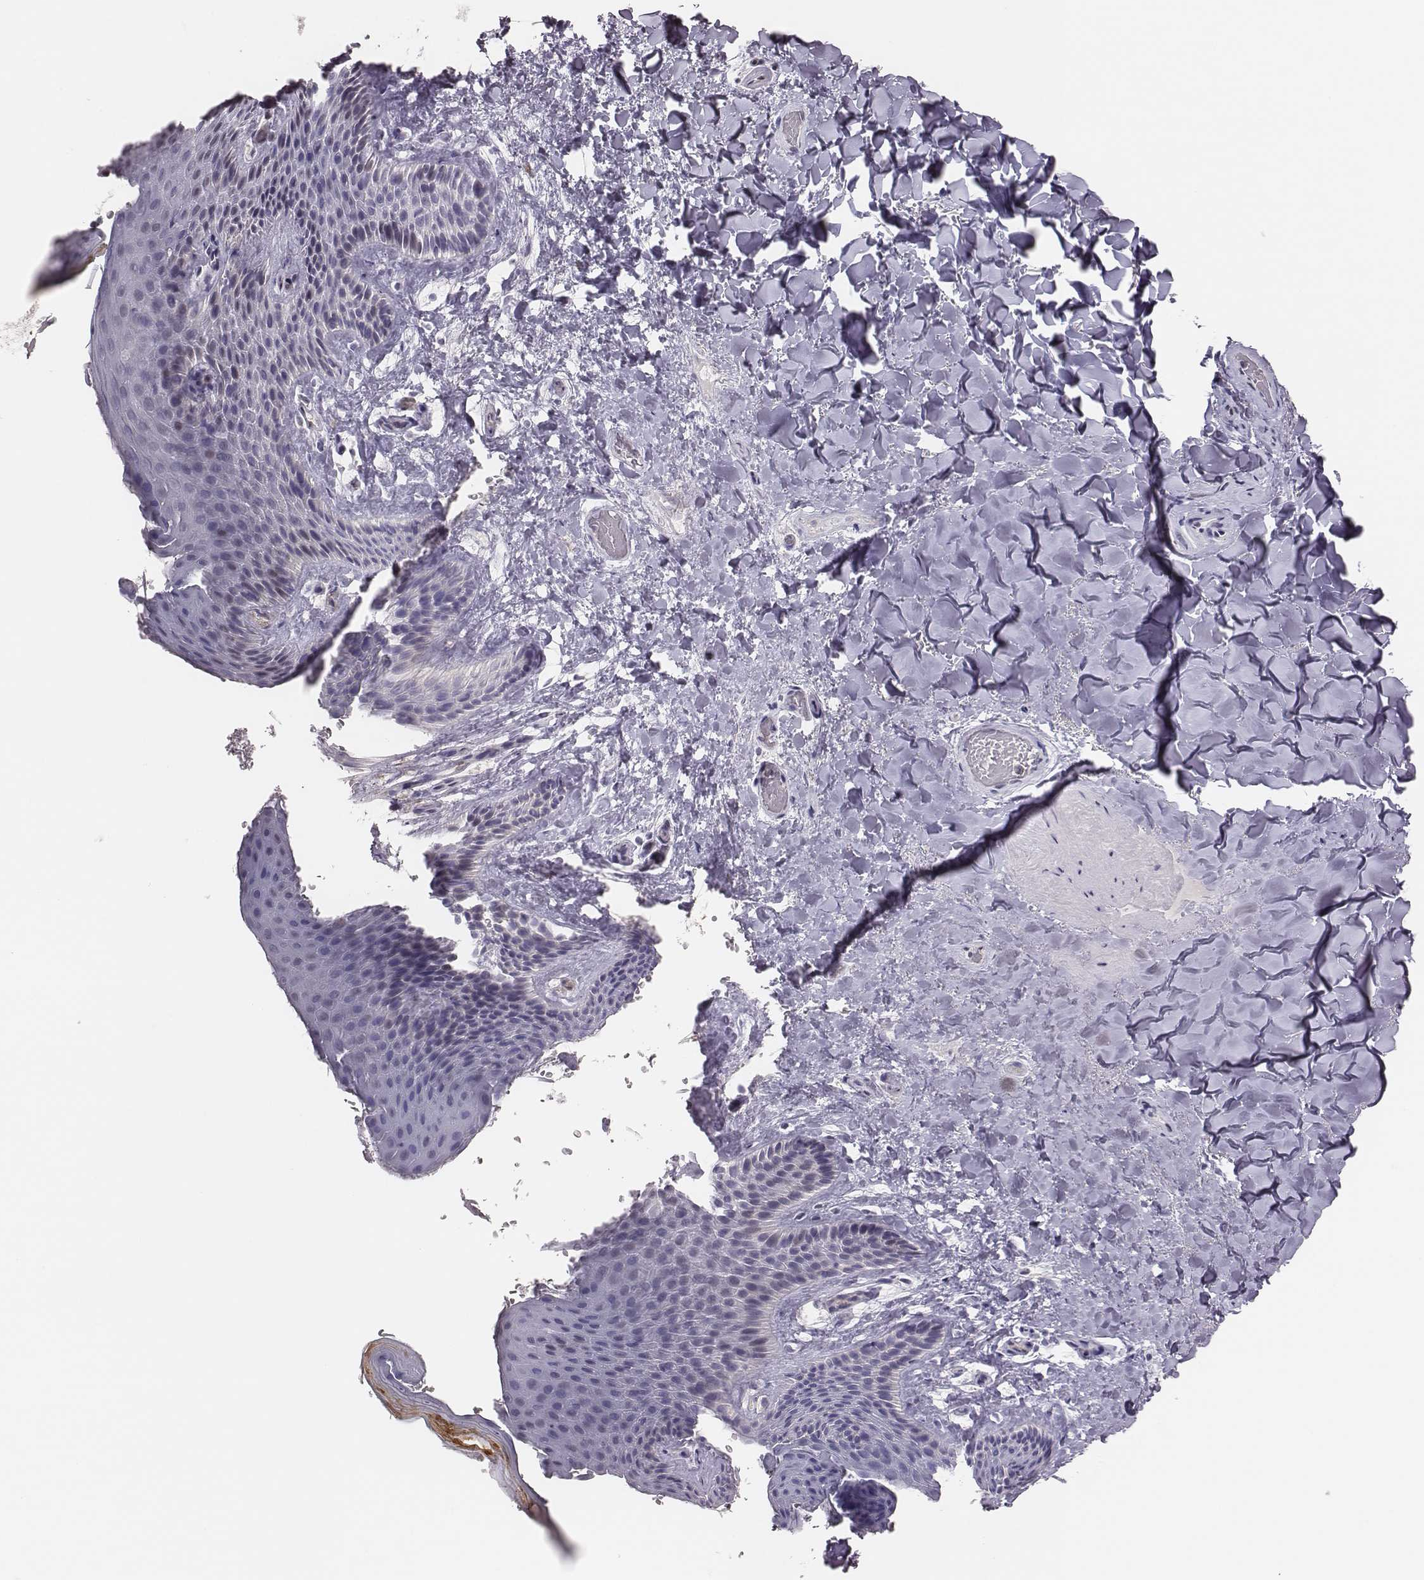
{"staining": {"intensity": "weak", "quantity": "<25%", "location": "cytoplasmic/membranous,nuclear"}, "tissue": "skin", "cell_type": "Epidermal cells", "image_type": "normal", "snomed": [{"axis": "morphology", "description": "Normal tissue, NOS"}, {"axis": "topography", "description": "Anal"}], "caption": "High power microscopy image of an immunohistochemistry histopathology image of benign skin, revealing no significant staining in epidermal cells.", "gene": "PBK", "patient": {"sex": "male", "age": 36}}